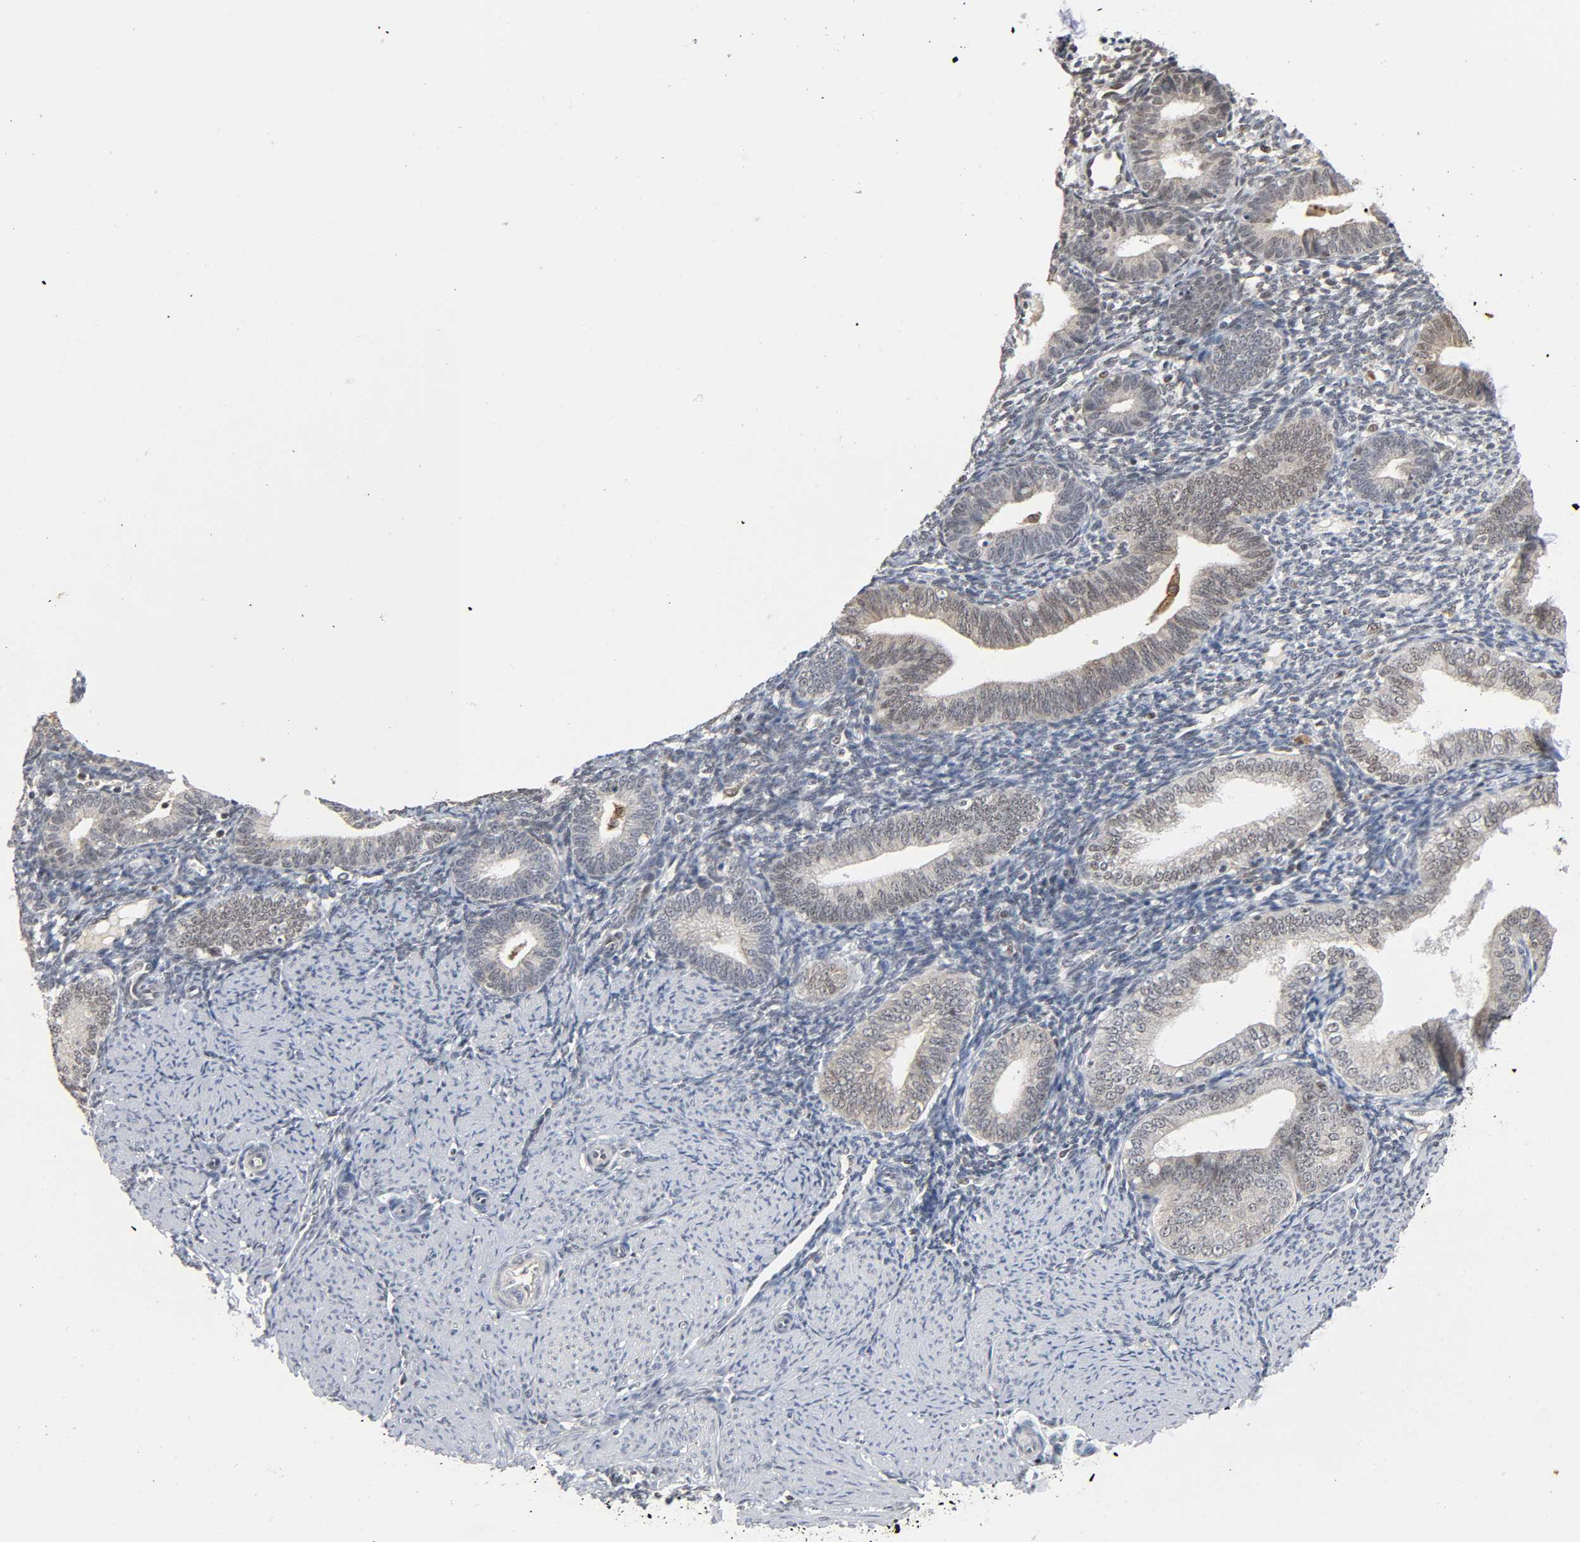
{"staining": {"intensity": "negative", "quantity": "none", "location": "none"}, "tissue": "endometrium", "cell_type": "Cells in endometrial stroma", "image_type": "normal", "snomed": [{"axis": "morphology", "description": "Normal tissue, NOS"}, {"axis": "topography", "description": "Endometrium"}], "caption": "The immunohistochemistry histopathology image has no significant positivity in cells in endometrial stroma of endometrium.", "gene": "KAT2B", "patient": {"sex": "female", "age": 61}}